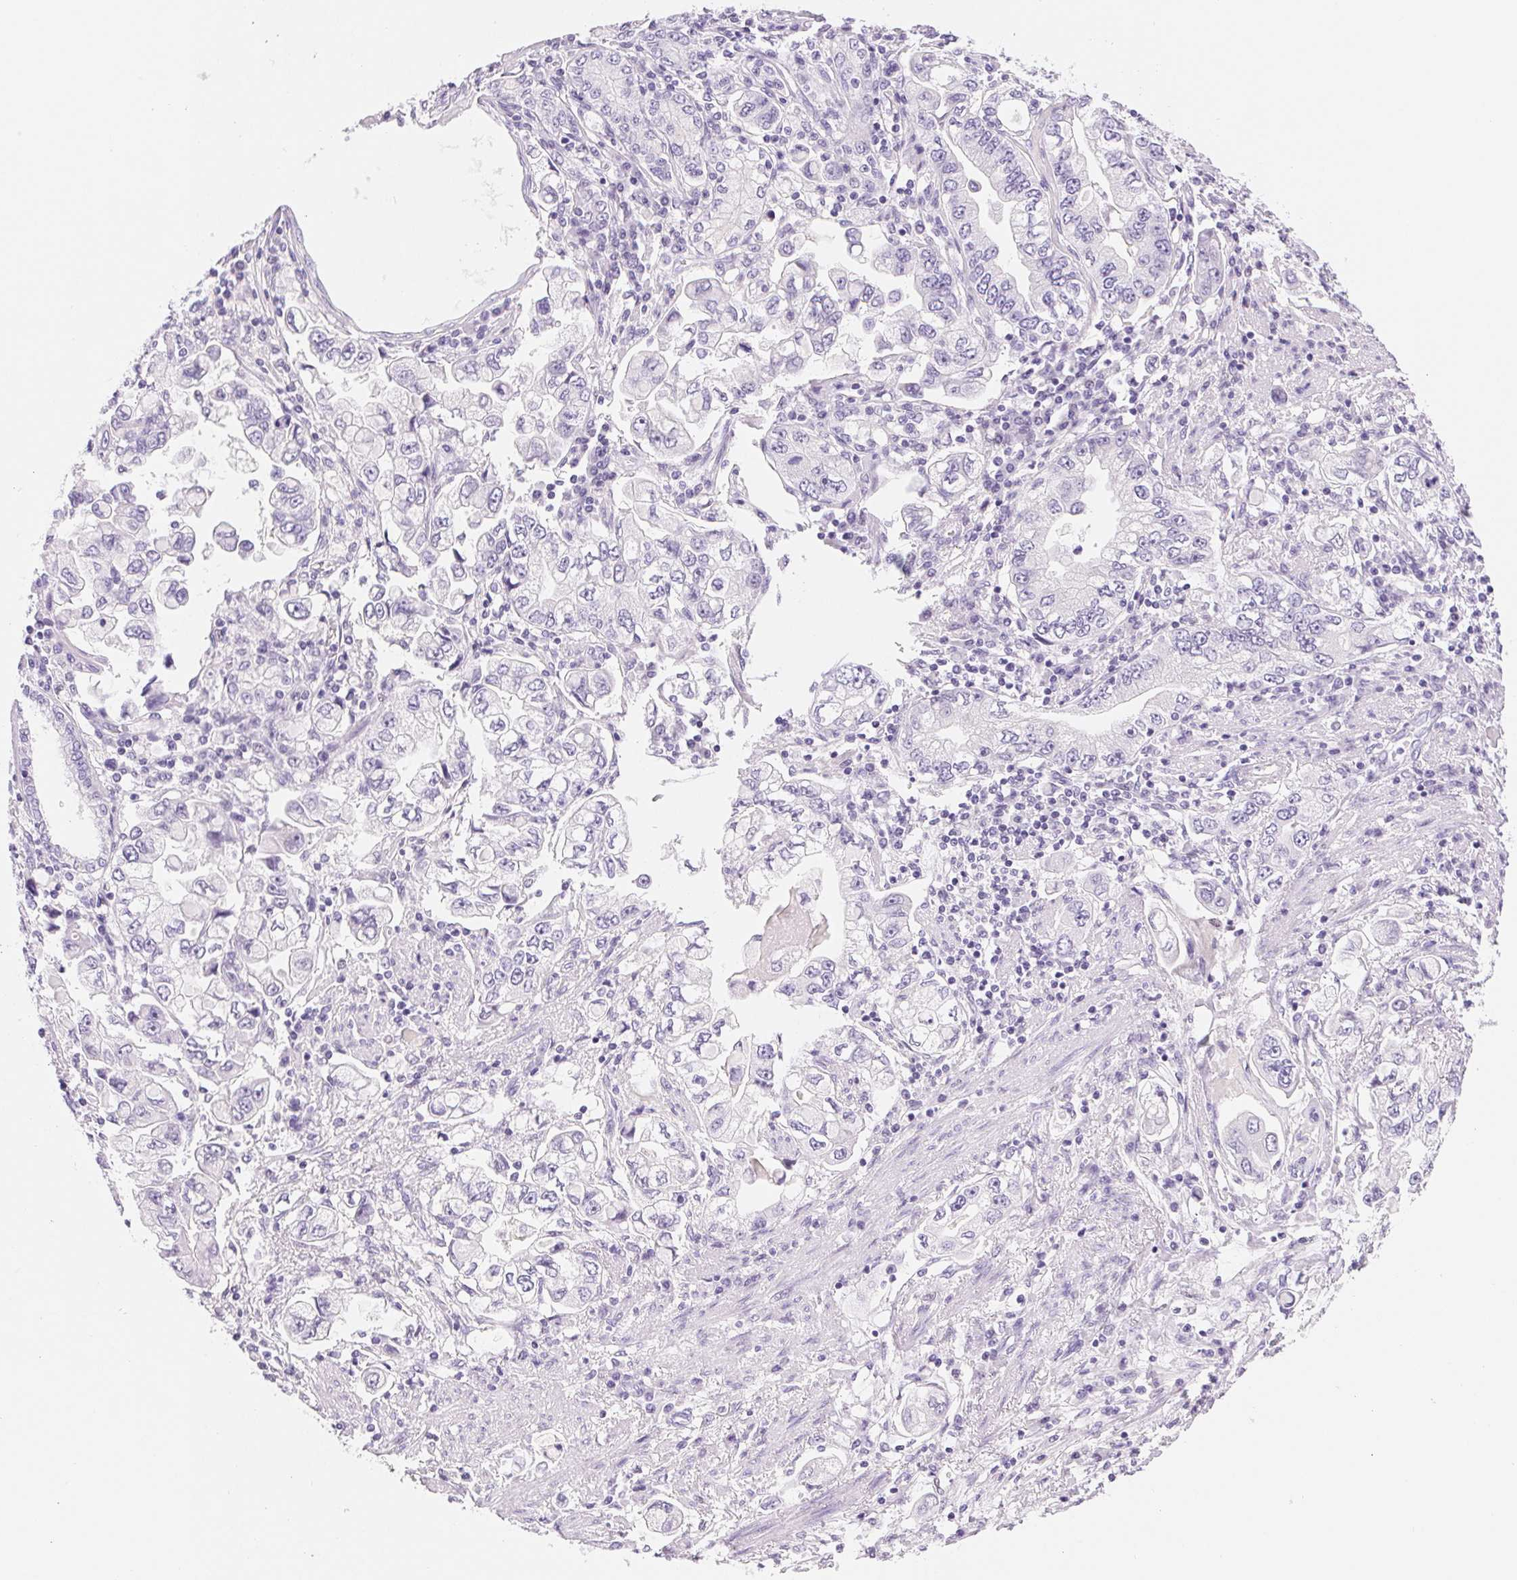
{"staining": {"intensity": "negative", "quantity": "none", "location": "none"}, "tissue": "stomach cancer", "cell_type": "Tumor cells", "image_type": "cancer", "snomed": [{"axis": "morphology", "description": "Adenocarcinoma, NOS"}, {"axis": "topography", "description": "Stomach, lower"}], "caption": "Immunohistochemistry histopathology image of neoplastic tissue: human adenocarcinoma (stomach) stained with DAB reveals no significant protein expression in tumor cells.", "gene": "ASGR2", "patient": {"sex": "female", "age": 93}}